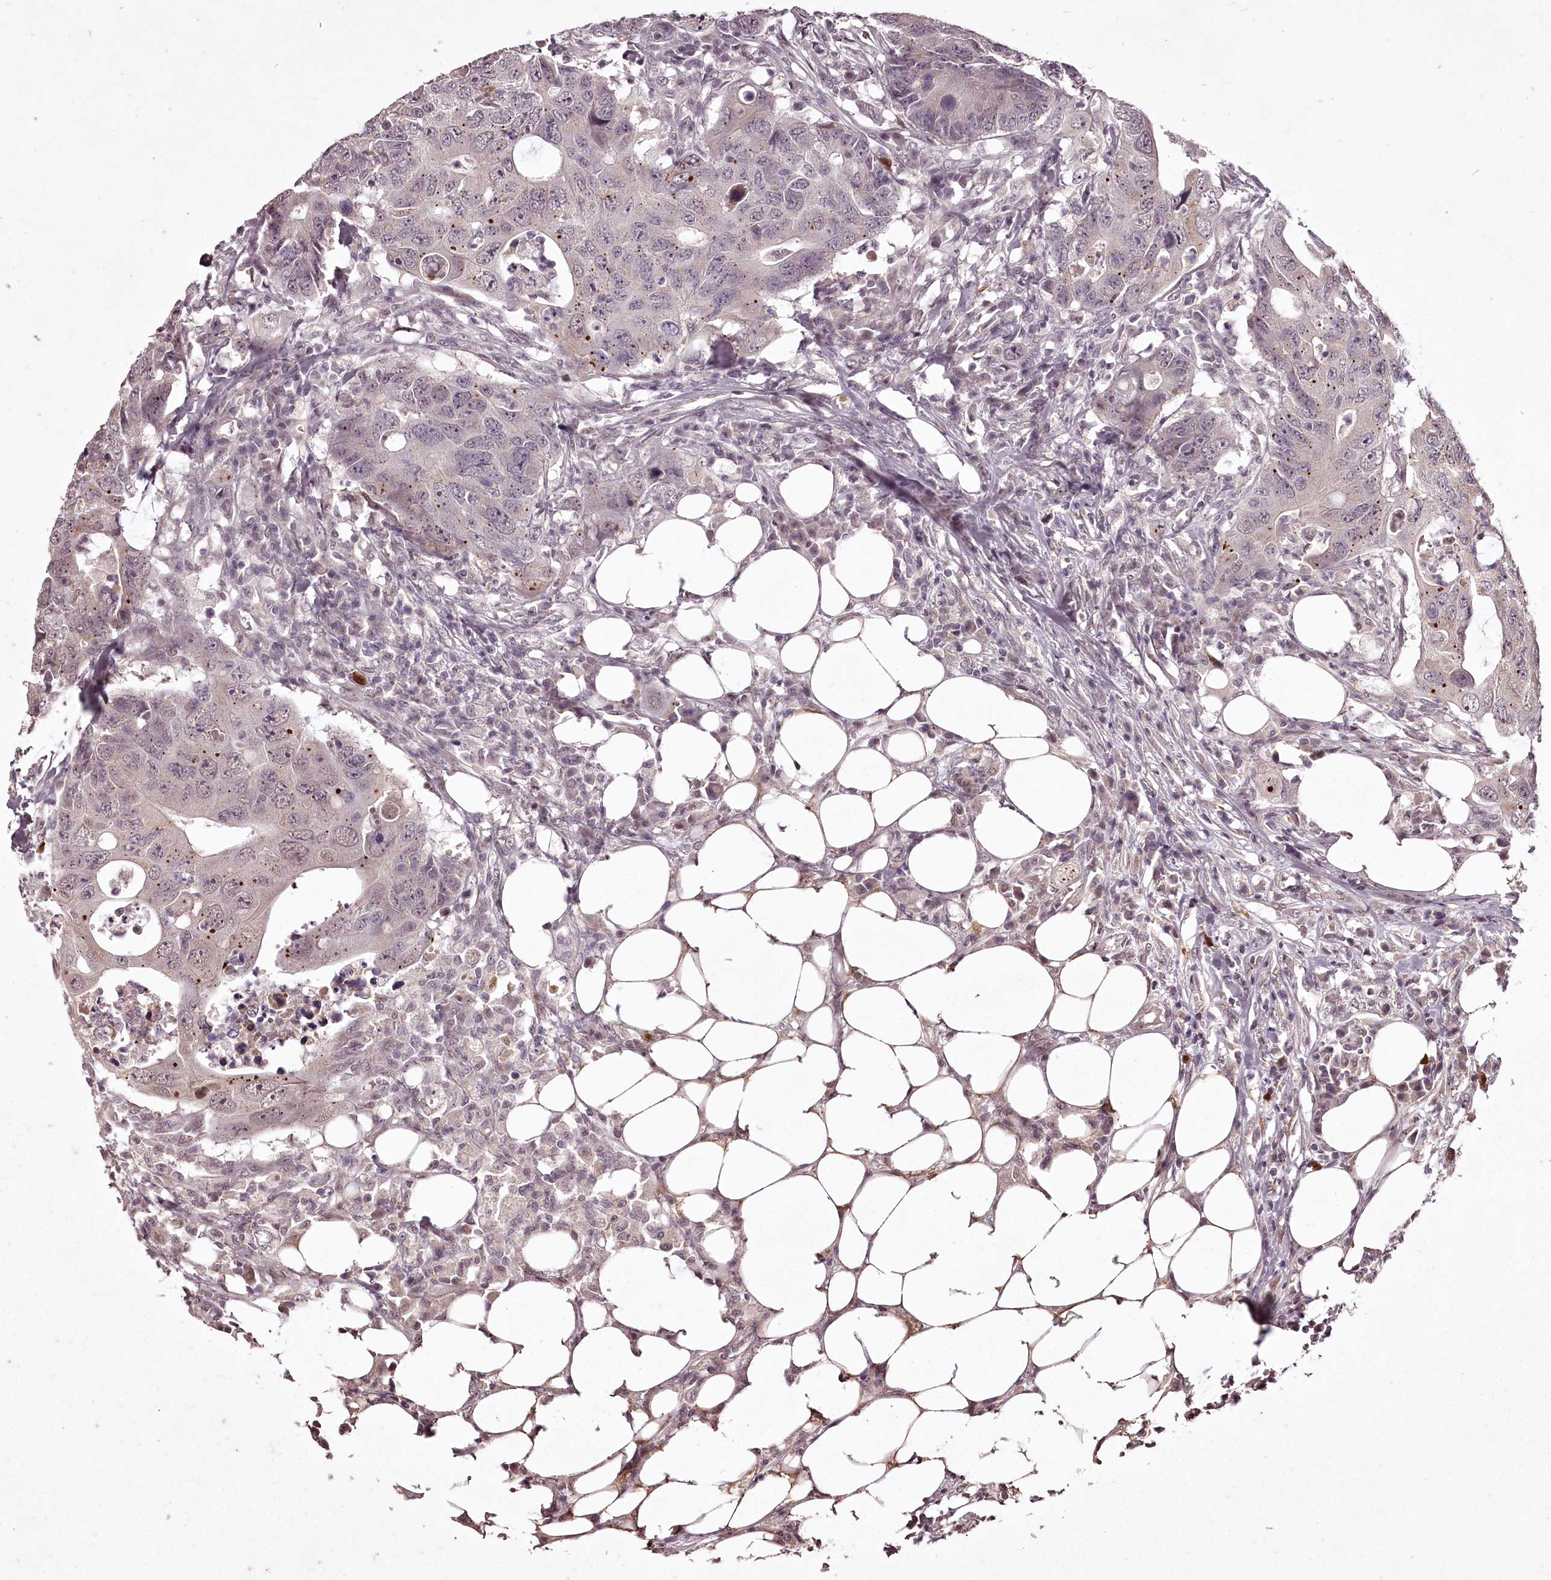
{"staining": {"intensity": "negative", "quantity": "none", "location": "none"}, "tissue": "colorectal cancer", "cell_type": "Tumor cells", "image_type": "cancer", "snomed": [{"axis": "morphology", "description": "Adenocarcinoma, NOS"}, {"axis": "topography", "description": "Colon"}], "caption": "High power microscopy photomicrograph of an immunohistochemistry histopathology image of colorectal cancer, revealing no significant staining in tumor cells. (Brightfield microscopy of DAB (3,3'-diaminobenzidine) immunohistochemistry (IHC) at high magnification).", "gene": "ADRA1D", "patient": {"sex": "male", "age": 71}}